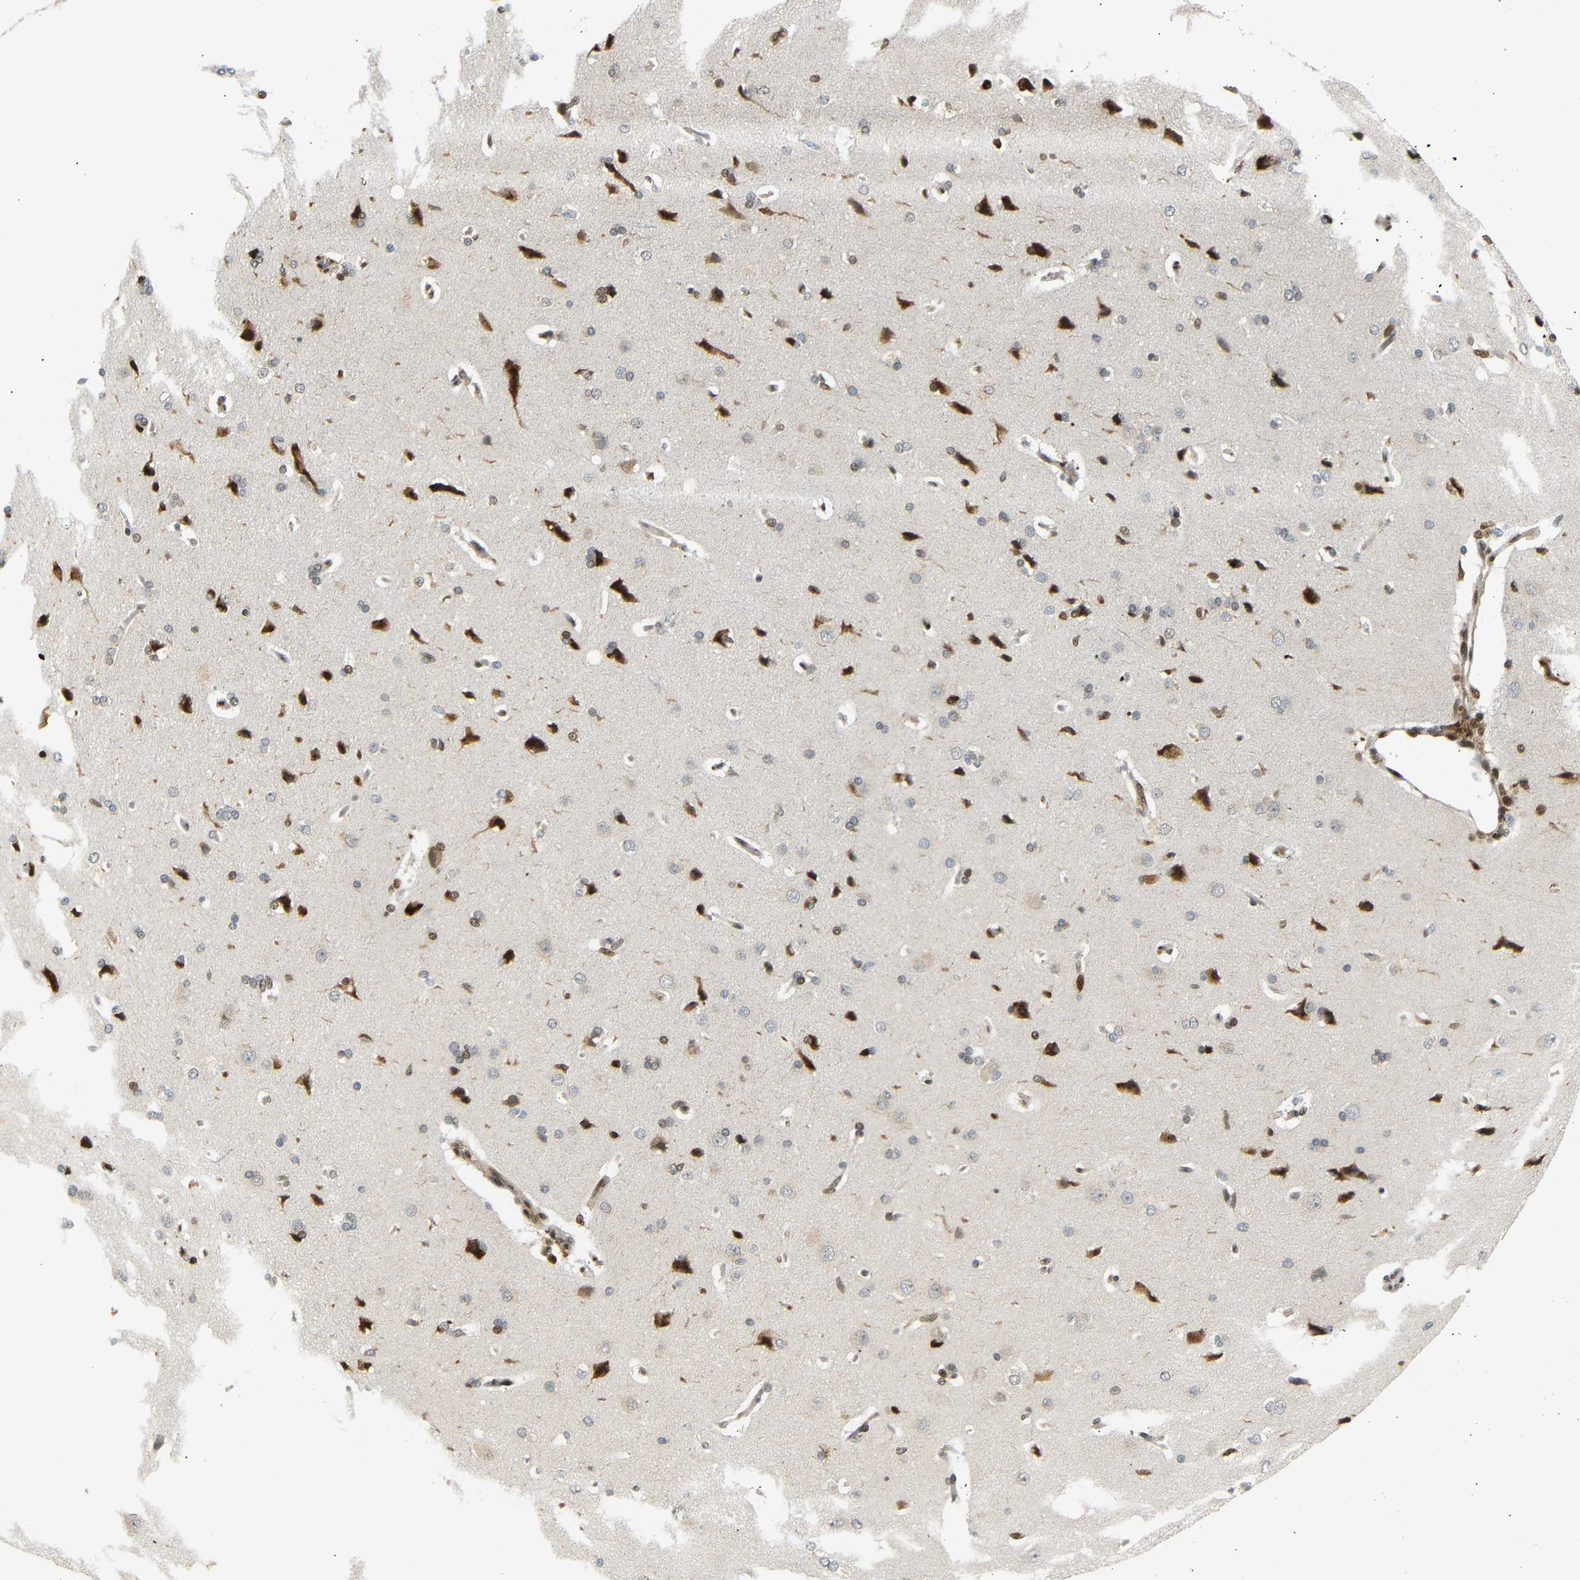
{"staining": {"intensity": "moderate", "quantity": ">75%", "location": "nuclear"}, "tissue": "cerebral cortex", "cell_type": "Endothelial cells", "image_type": "normal", "snomed": [{"axis": "morphology", "description": "Normal tissue, NOS"}, {"axis": "topography", "description": "Cerebral cortex"}], "caption": "This micrograph shows normal cerebral cortex stained with immunohistochemistry to label a protein in brown. The nuclear of endothelial cells show moderate positivity for the protein. Nuclei are counter-stained blue.", "gene": "SPCS2", "patient": {"sex": "male", "age": 62}}